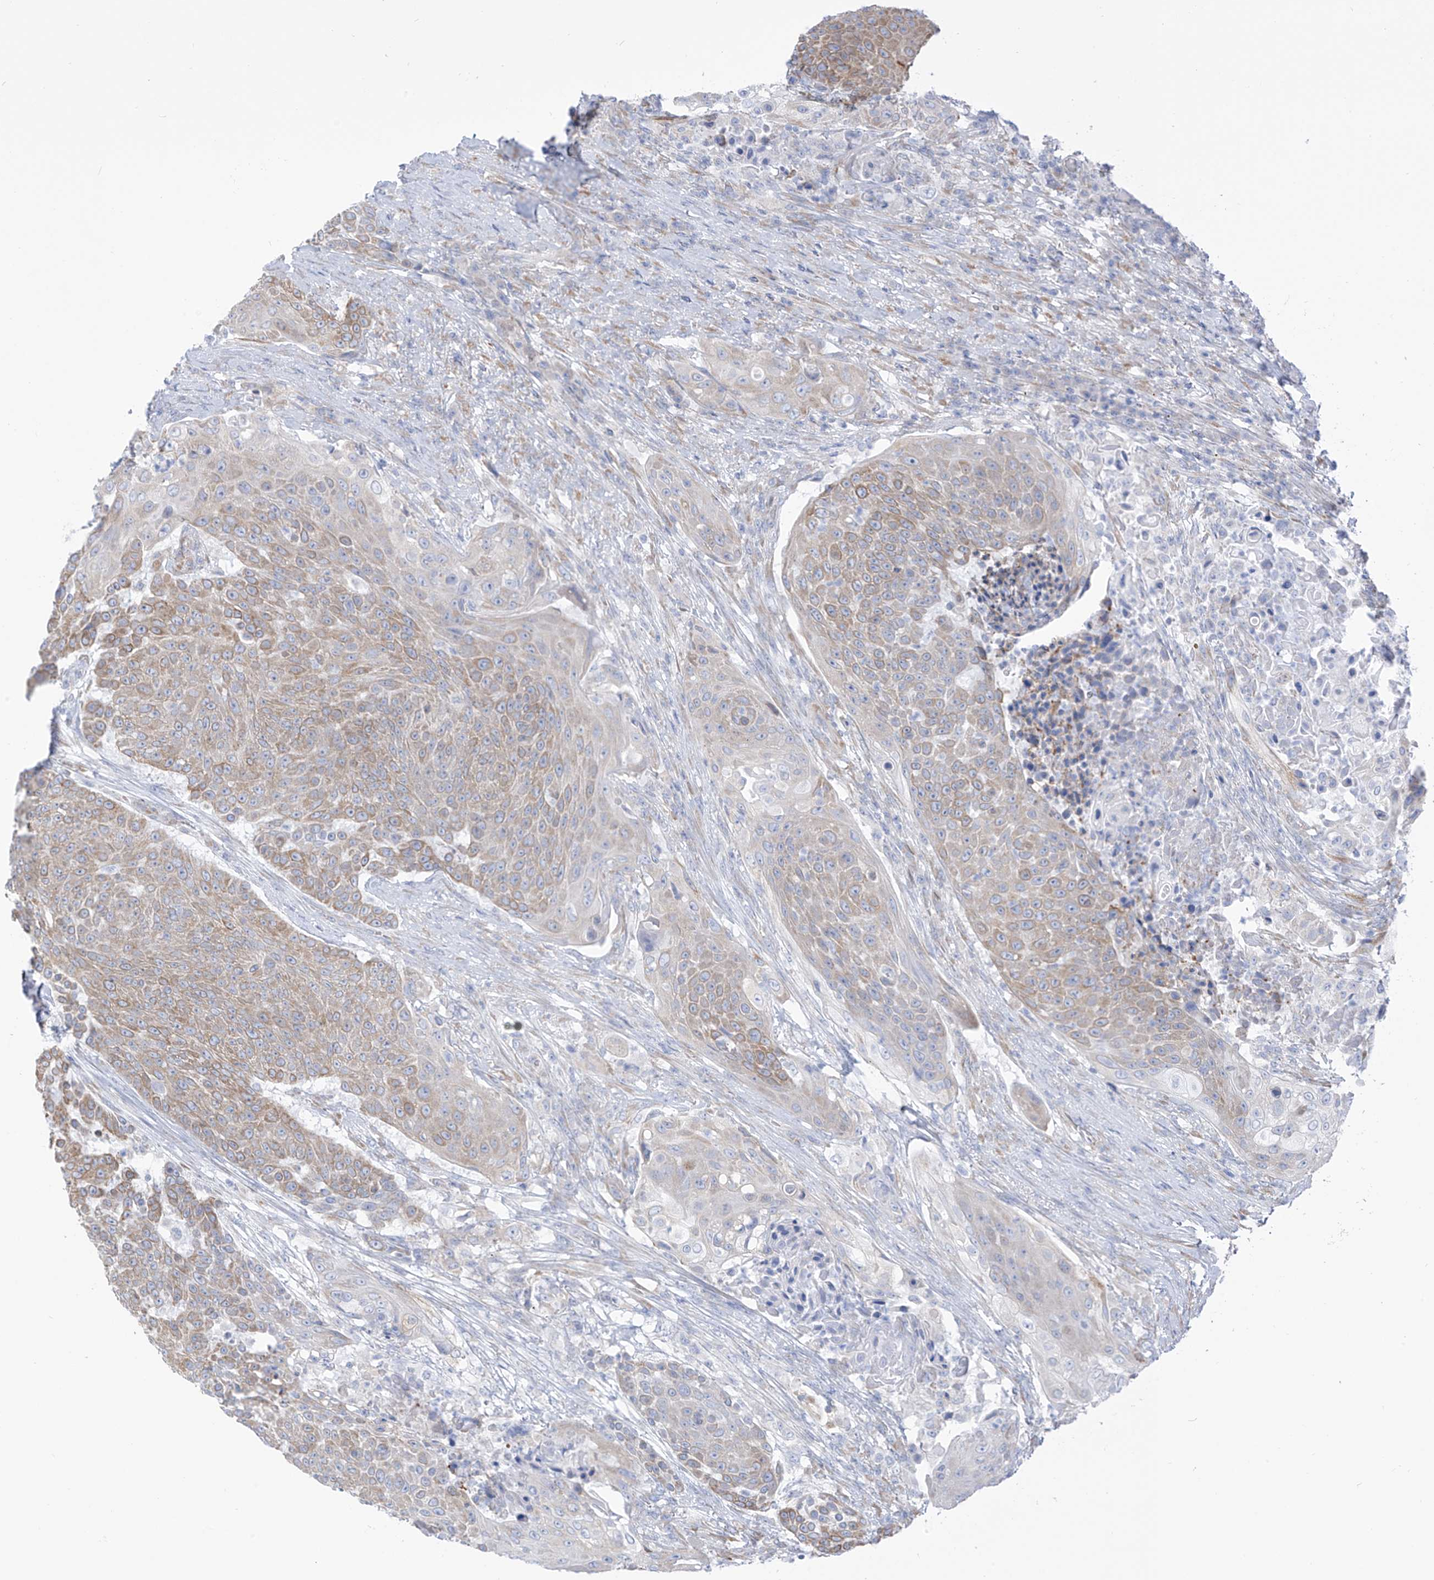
{"staining": {"intensity": "weak", "quantity": "25%-75%", "location": "cytoplasmic/membranous"}, "tissue": "urothelial cancer", "cell_type": "Tumor cells", "image_type": "cancer", "snomed": [{"axis": "morphology", "description": "Urothelial carcinoma, High grade"}, {"axis": "topography", "description": "Urinary bladder"}], "caption": "Protein staining demonstrates weak cytoplasmic/membranous staining in approximately 25%-75% of tumor cells in urothelial carcinoma (high-grade). Using DAB (brown) and hematoxylin (blue) stains, captured at high magnification using brightfield microscopy.", "gene": "RCN2", "patient": {"sex": "female", "age": 63}}